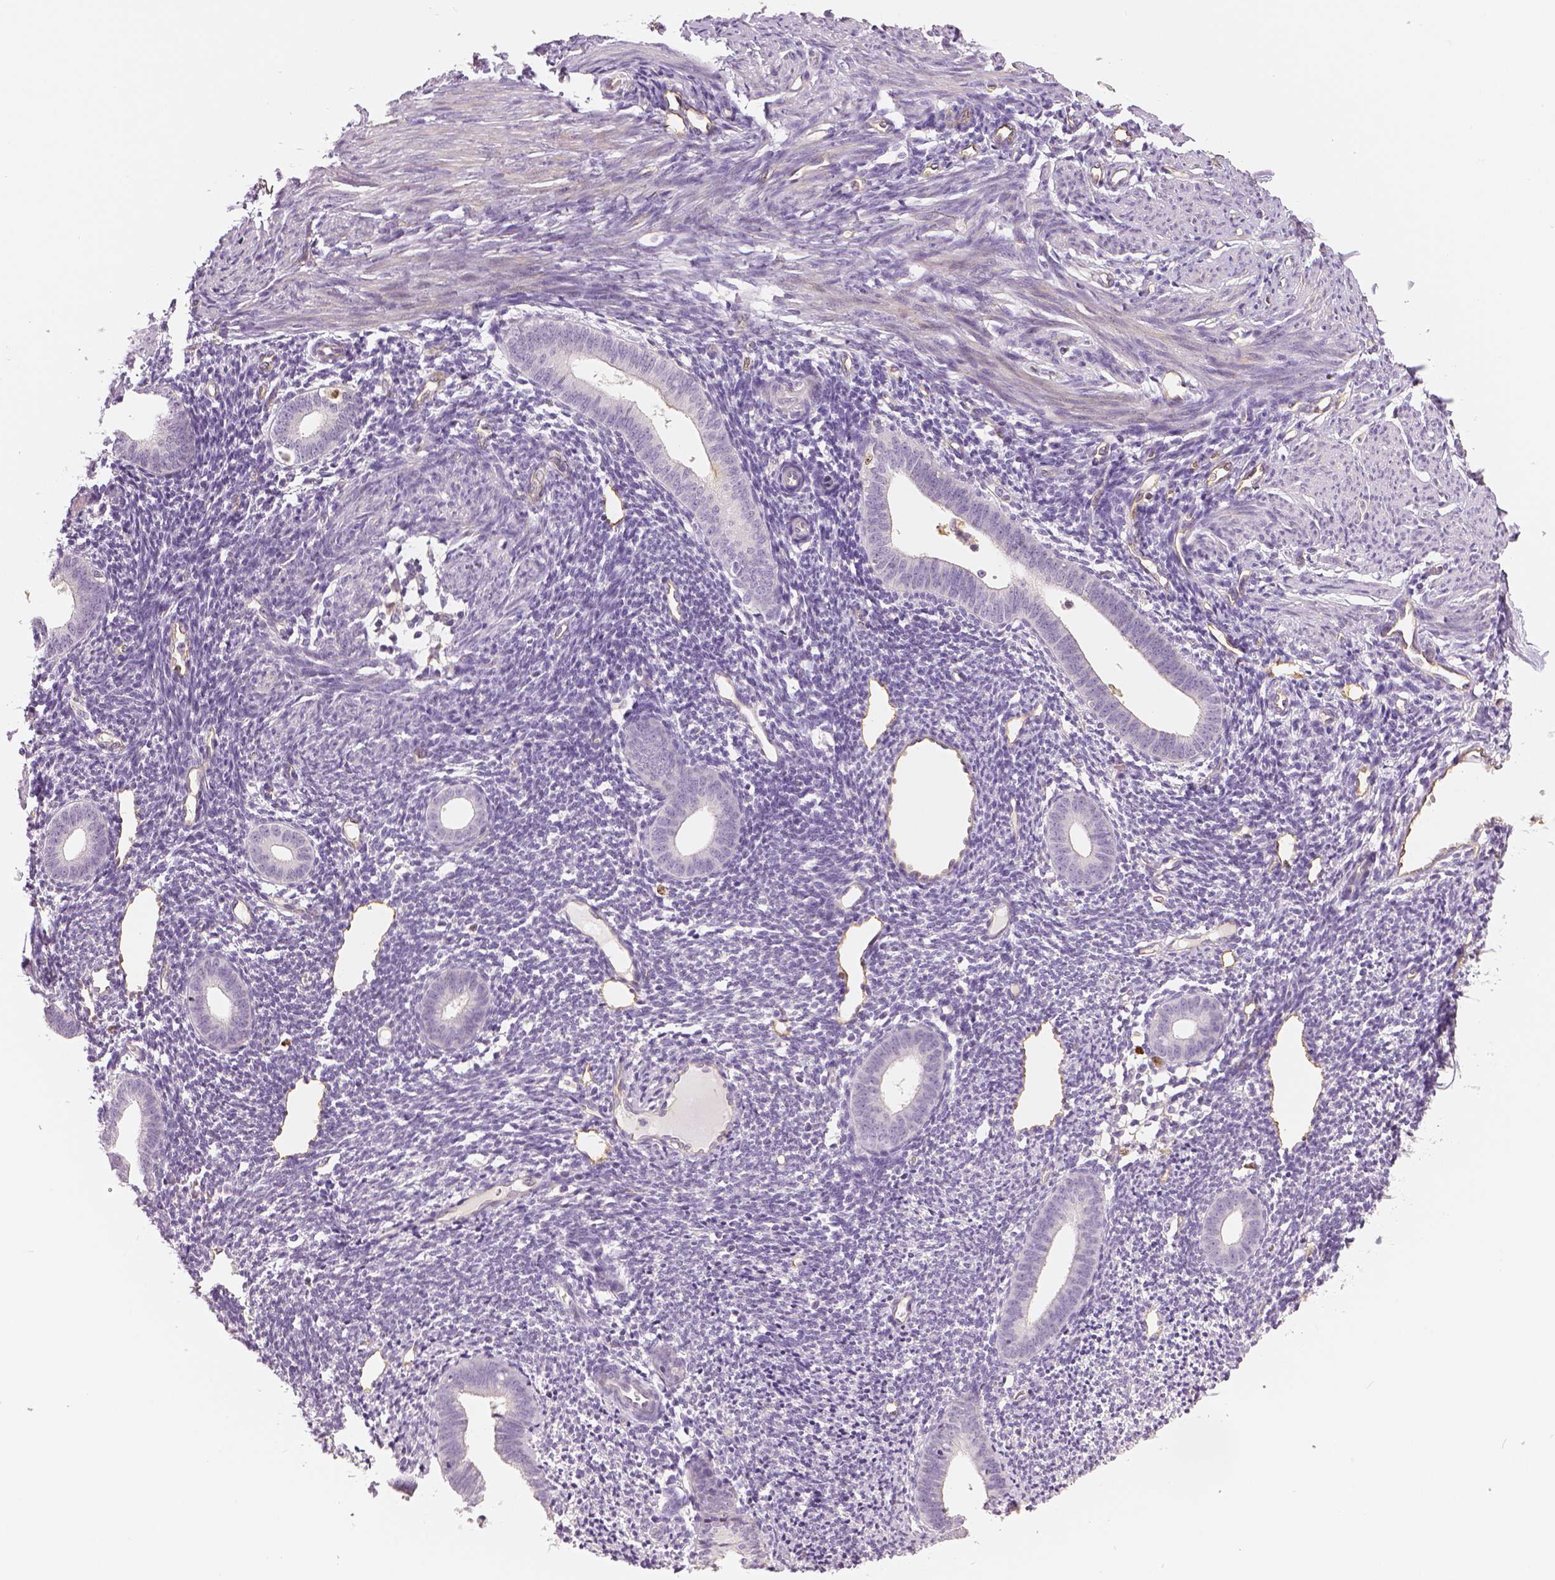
{"staining": {"intensity": "weak", "quantity": "25%-75%", "location": "cytoplasmic/membranous"}, "tissue": "endometrium", "cell_type": "Cells in endometrial stroma", "image_type": "normal", "snomed": [{"axis": "morphology", "description": "Normal tissue, NOS"}, {"axis": "topography", "description": "Endometrium"}], "caption": "Protein expression analysis of benign endometrium exhibits weak cytoplasmic/membranous positivity in about 25%-75% of cells in endometrial stroma.", "gene": "MKI67", "patient": {"sex": "female", "age": 39}}